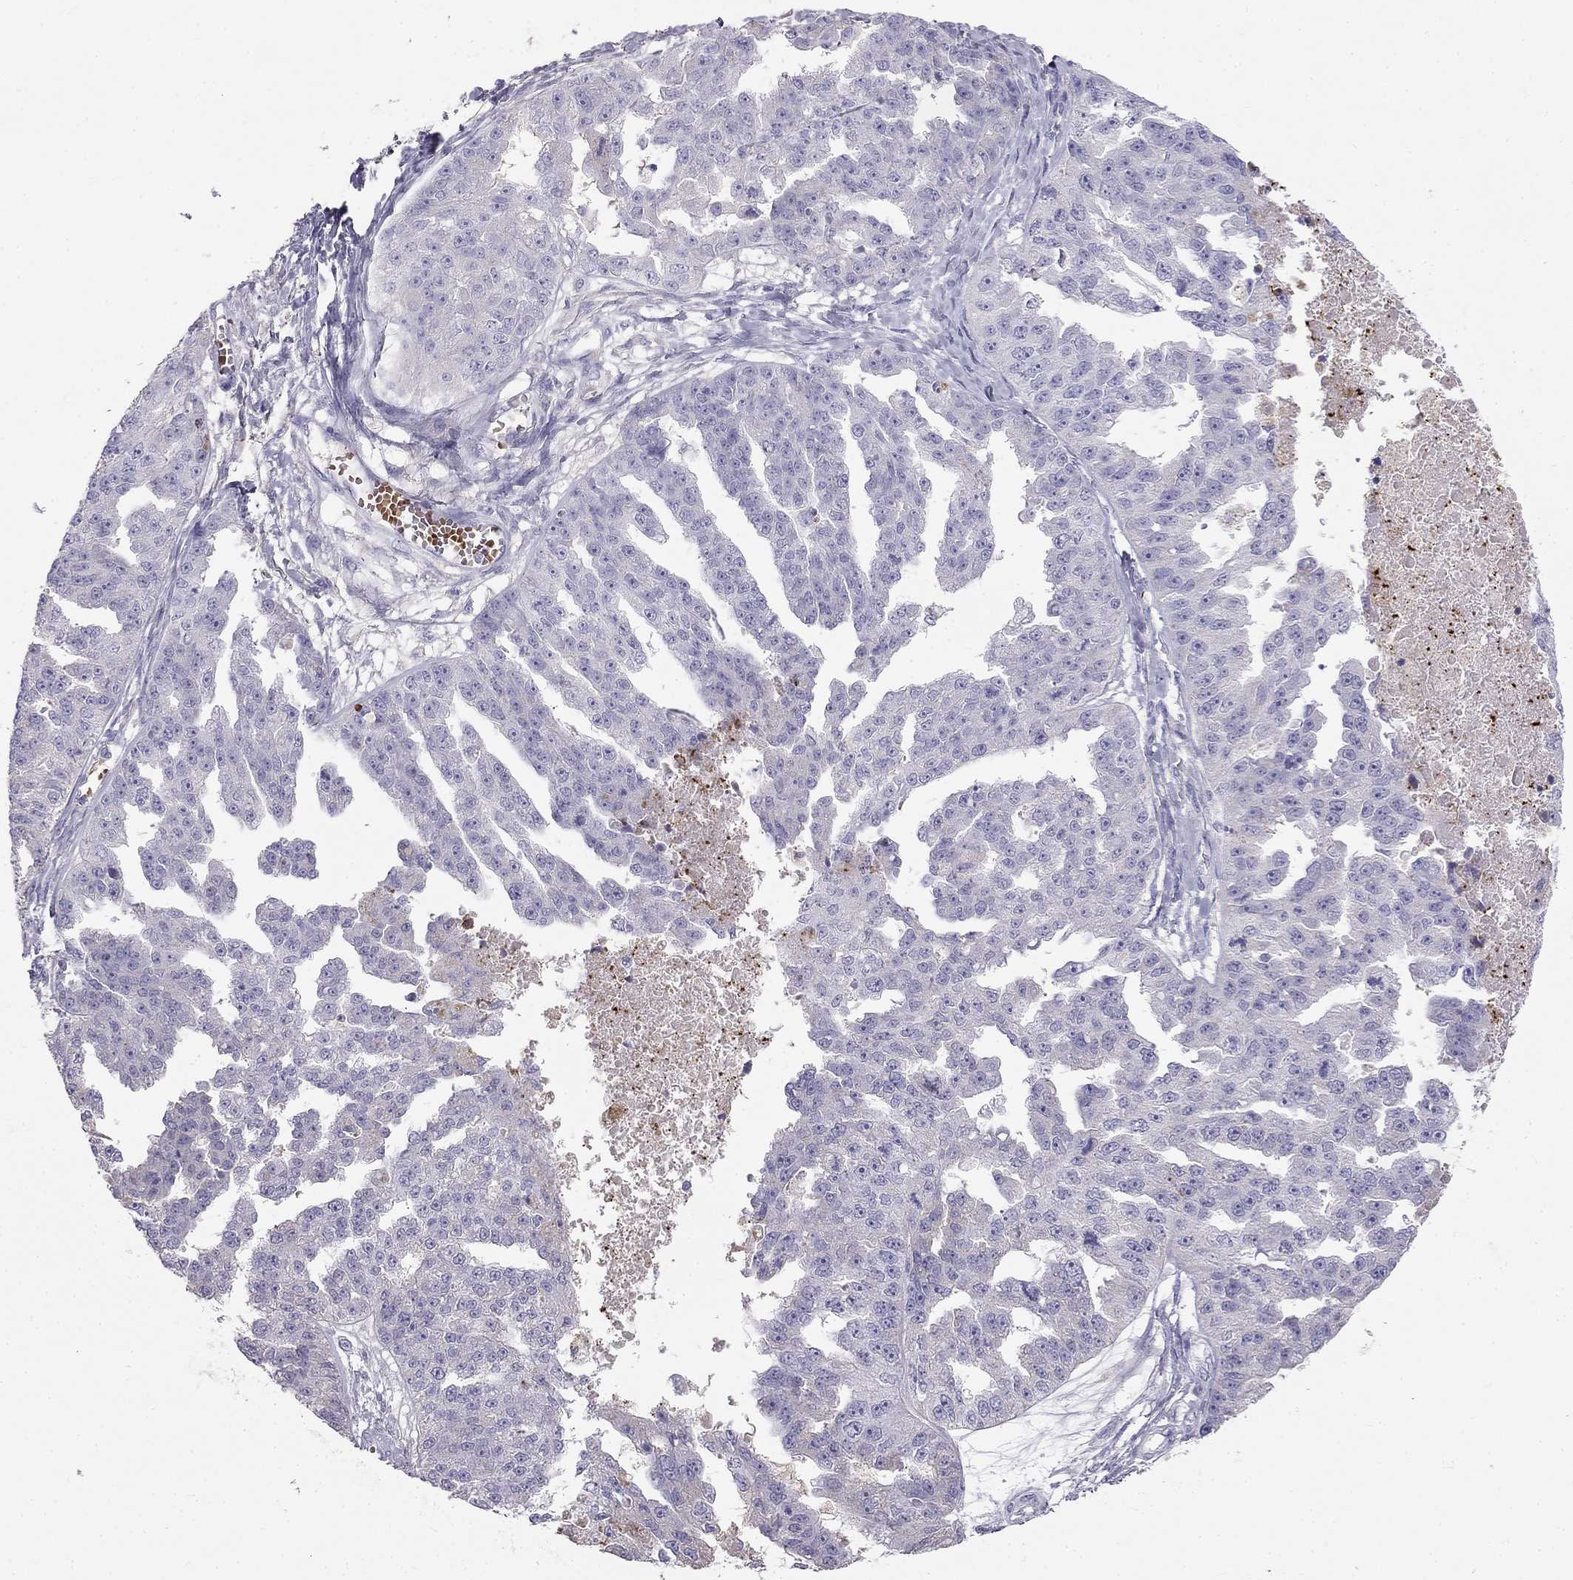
{"staining": {"intensity": "negative", "quantity": "none", "location": "none"}, "tissue": "ovarian cancer", "cell_type": "Tumor cells", "image_type": "cancer", "snomed": [{"axis": "morphology", "description": "Cystadenocarcinoma, serous, NOS"}, {"axis": "topography", "description": "Ovary"}], "caption": "Immunohistochemistry photomicrograph of human ovarian serous cystadenocarcinoma stained for a protein (brown), which displays no positivity in tumor cells.", "gene": "RHD", "patient": {"sex": "female", "age": 58}}